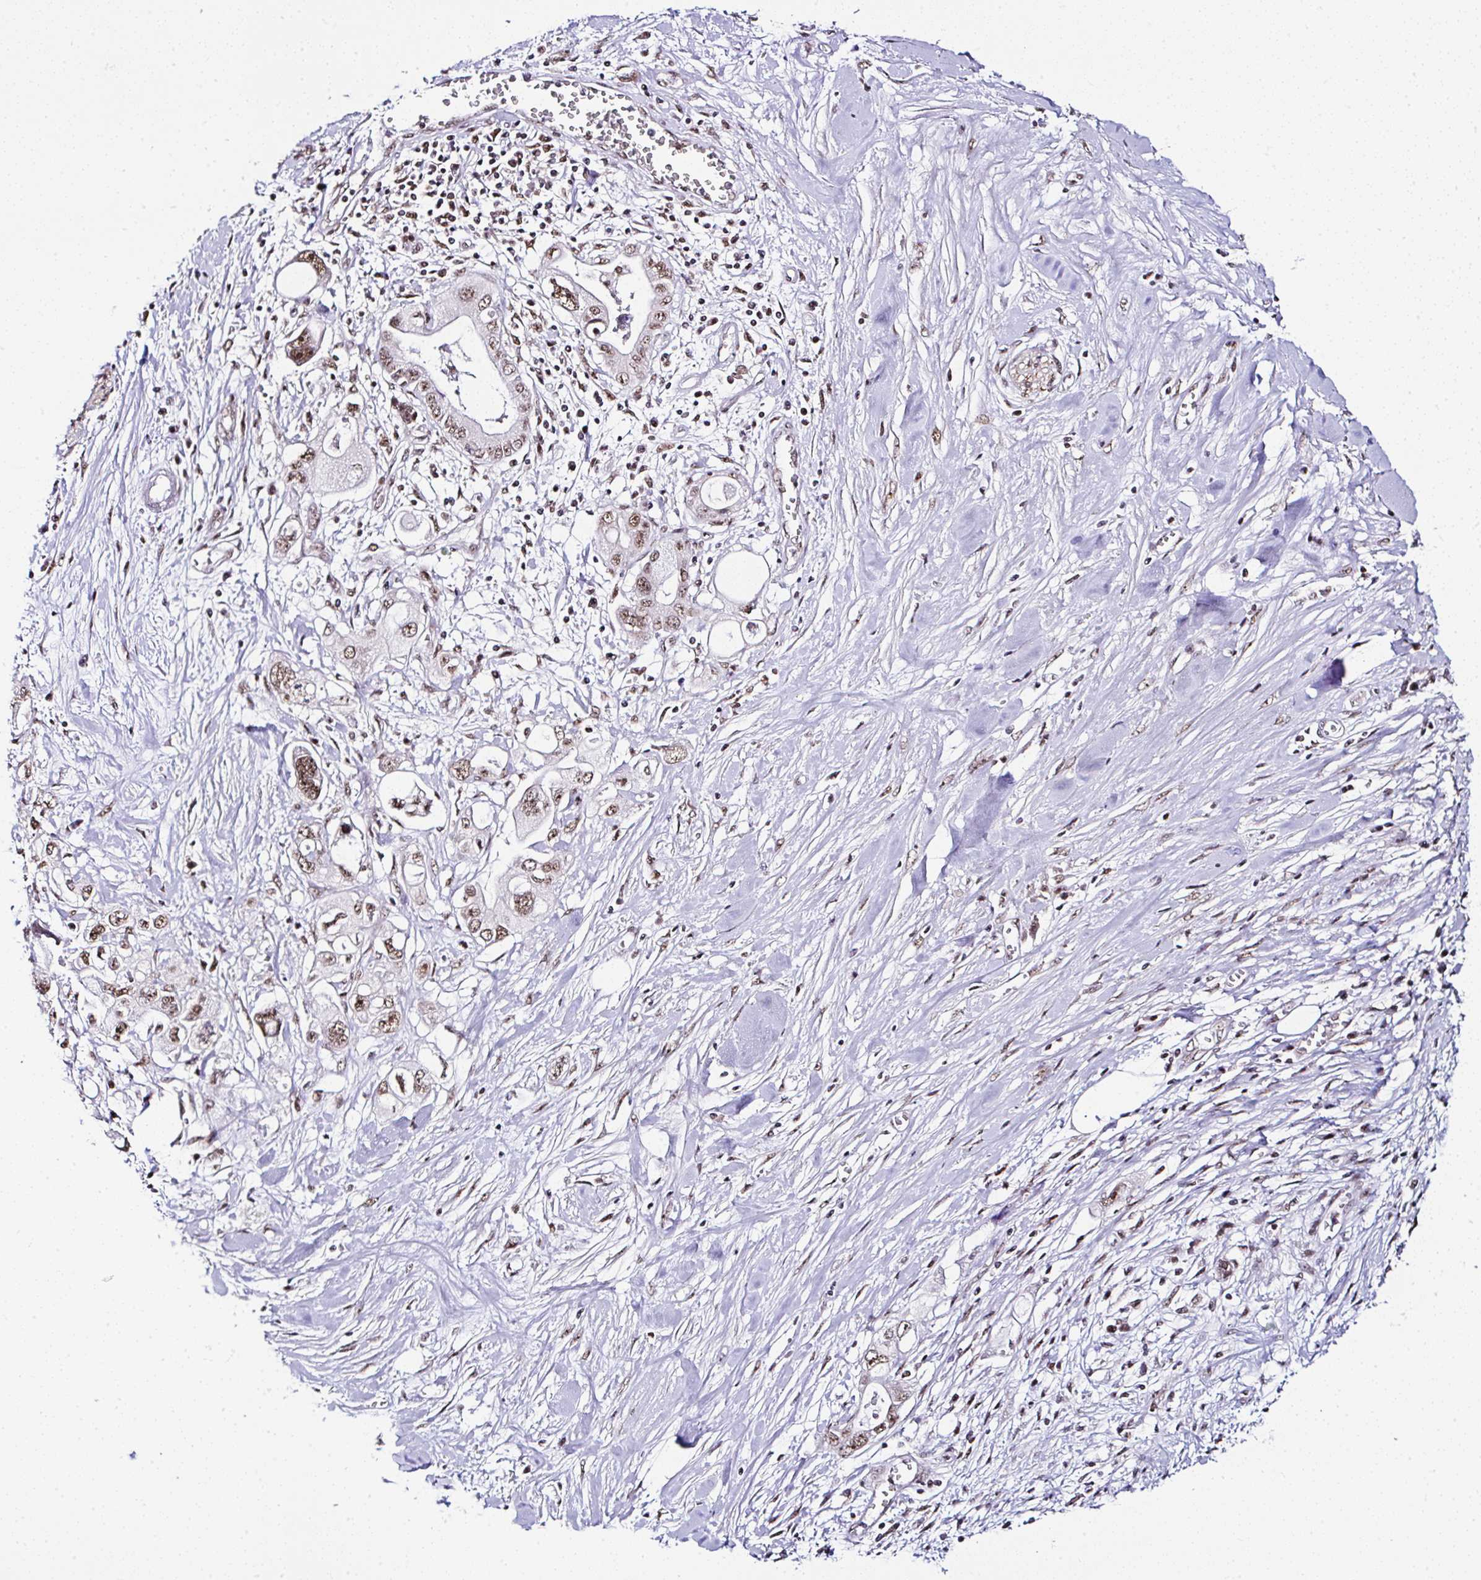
{"staining": {"intensity": "moderate", "quantity": ">75%", "location": "nuclear"}, "tissue": "pancreatic cancer", "cell_type": "Tumor cells", "image_type": "cancer", "snomed": [{"axis": "morphology", "description": "Adenocarcinoma, NOS"}, {"axis": "topography", "description": "Pancreas"}], "caption": "Immunohistochemistry (IHC) (DAB) staining of pancreatic cancer shows moderate nuclear protein expression in about >75% of tumor cells.", "gene": "PTPN2", "patient": {"sex": "female", "age": 56}}